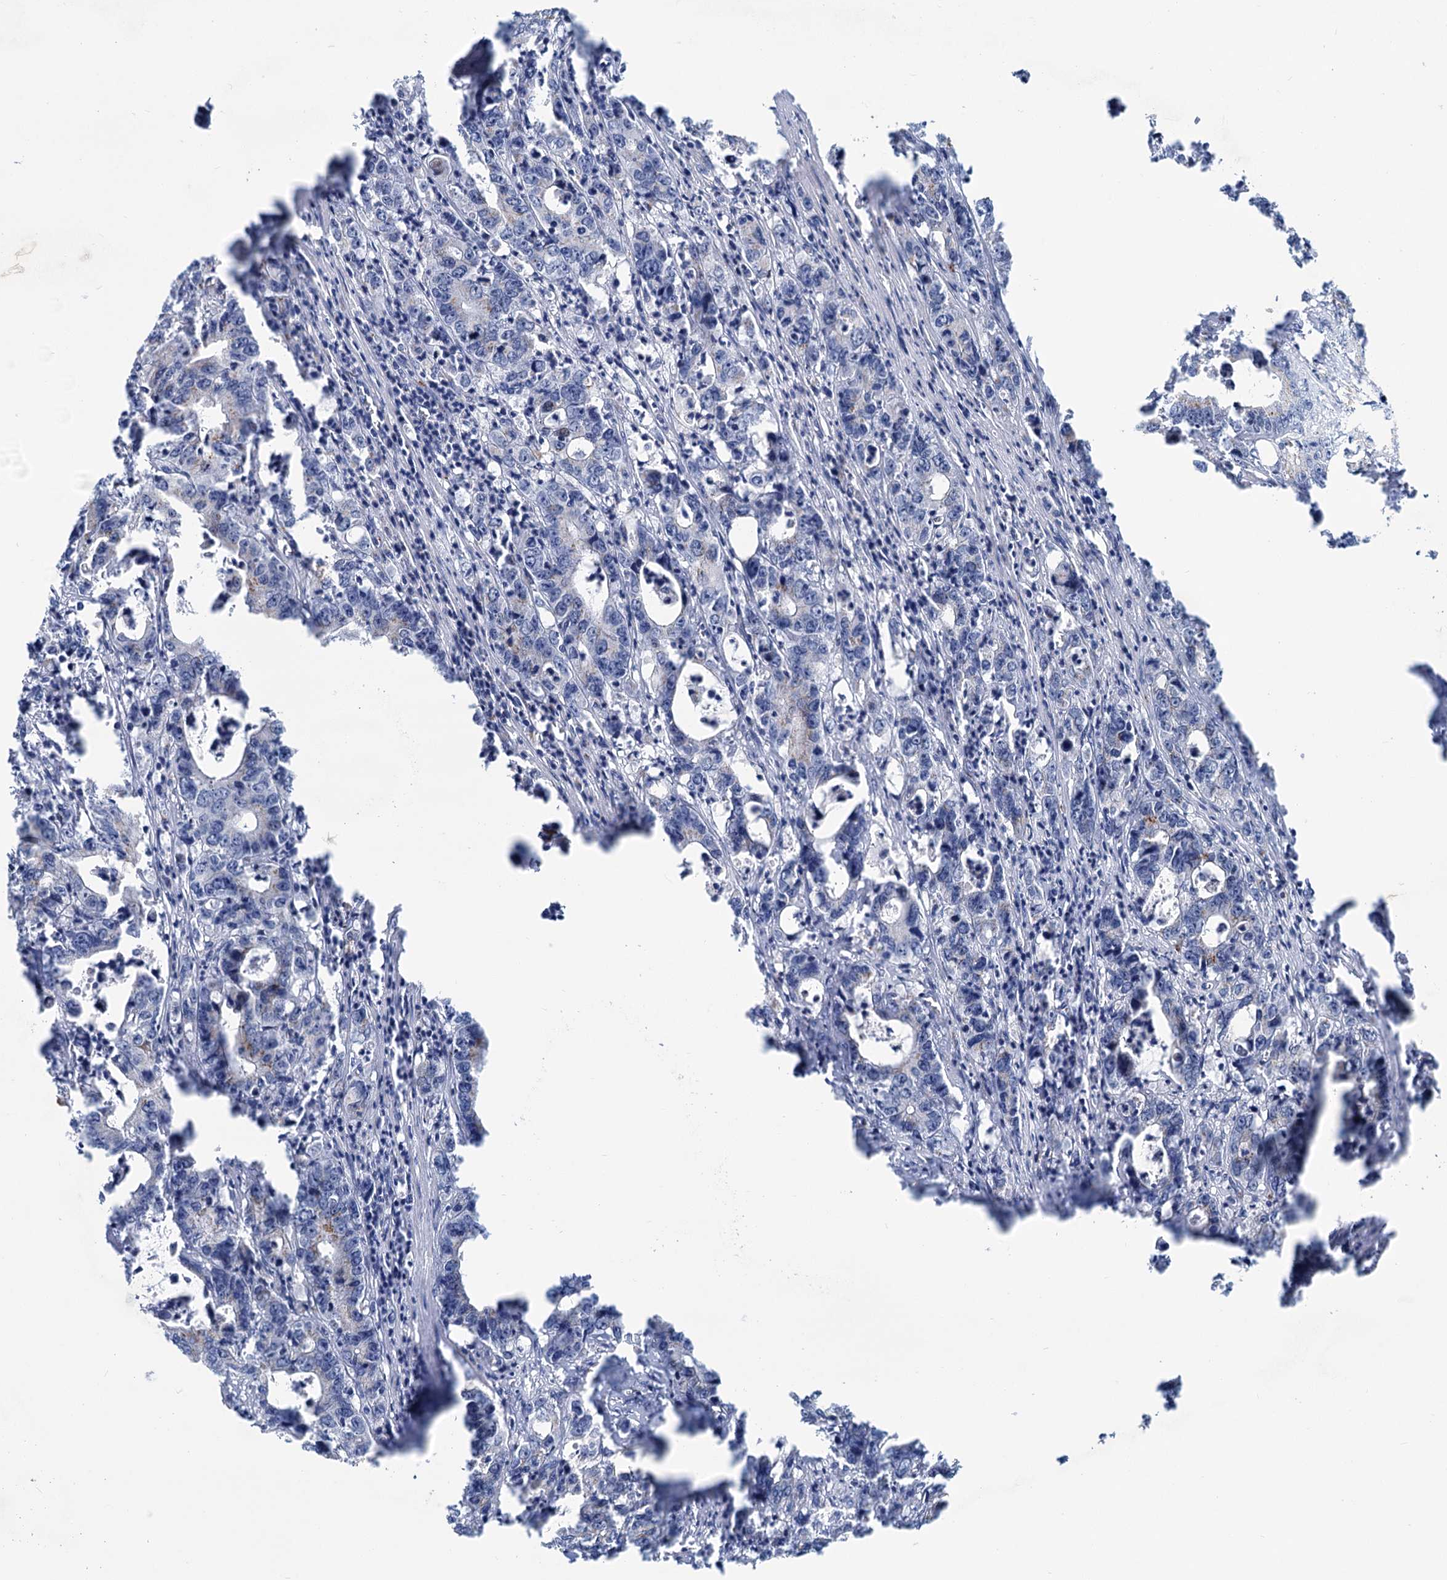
{"staining": {"intensity": "negative", "quantity": "none", "location": "none"}, "tissue": "colorectal cancer", "cell_type": "Tumor cells", "image_type": "cancer", "snomed": [{"axis": "morphology", "description": "Adenocarcinoma, NOS"}, {"axis": "topography", "description": "Colon"}], "caption": "Immunohistochemistry (IHC) micrograph of adenocarcinoma (colorectal) stained for a protein (brown), which demonstrates no expression in tumor cells. (DAB (3,3'-diaminobenzidine) IHC, high magnification).", "gene": "ELP4", "patient": {"sex": "female", "age": 75}}